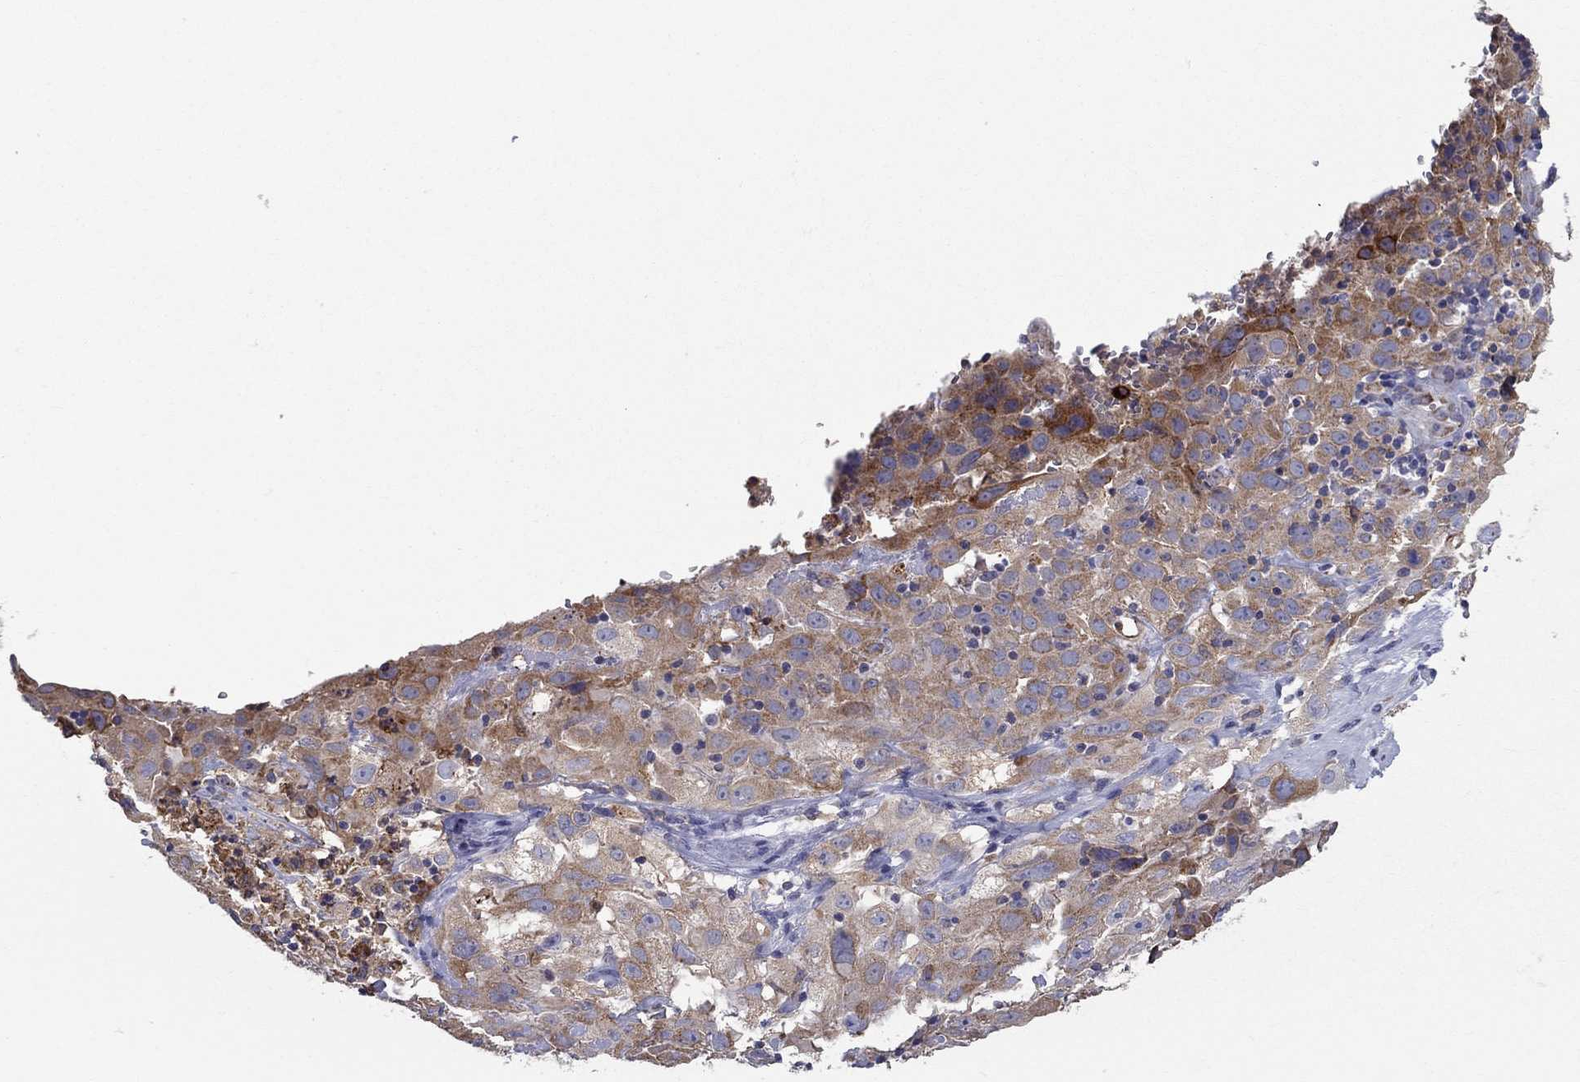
{"staining": {"intensity": "moderate", "quantity": "25%-75%", "location": "cytoplasmic/membranous"}, "tissue": "cervical cancer", "cell_type": "Tumor cells", "image_type": "cancer", "snomed": [{"axis": "morphology", "description": "Squamous cell carcinoma, NOS"}, {"axis": "topography", "description": "Cervix"}], "caption": "DAB (3,3'-diaminobenzidine) immunohistochemical staining of human cervical squamous cell carcinoma shows moderate cytoplasmic/membranous protein staining in about 25%-75% of tumor cells. (Brightfield microscopy of DAB IHC at high magnification).", "gene": "PRDX4", "patient": {"sex": "female", "age": 32}}